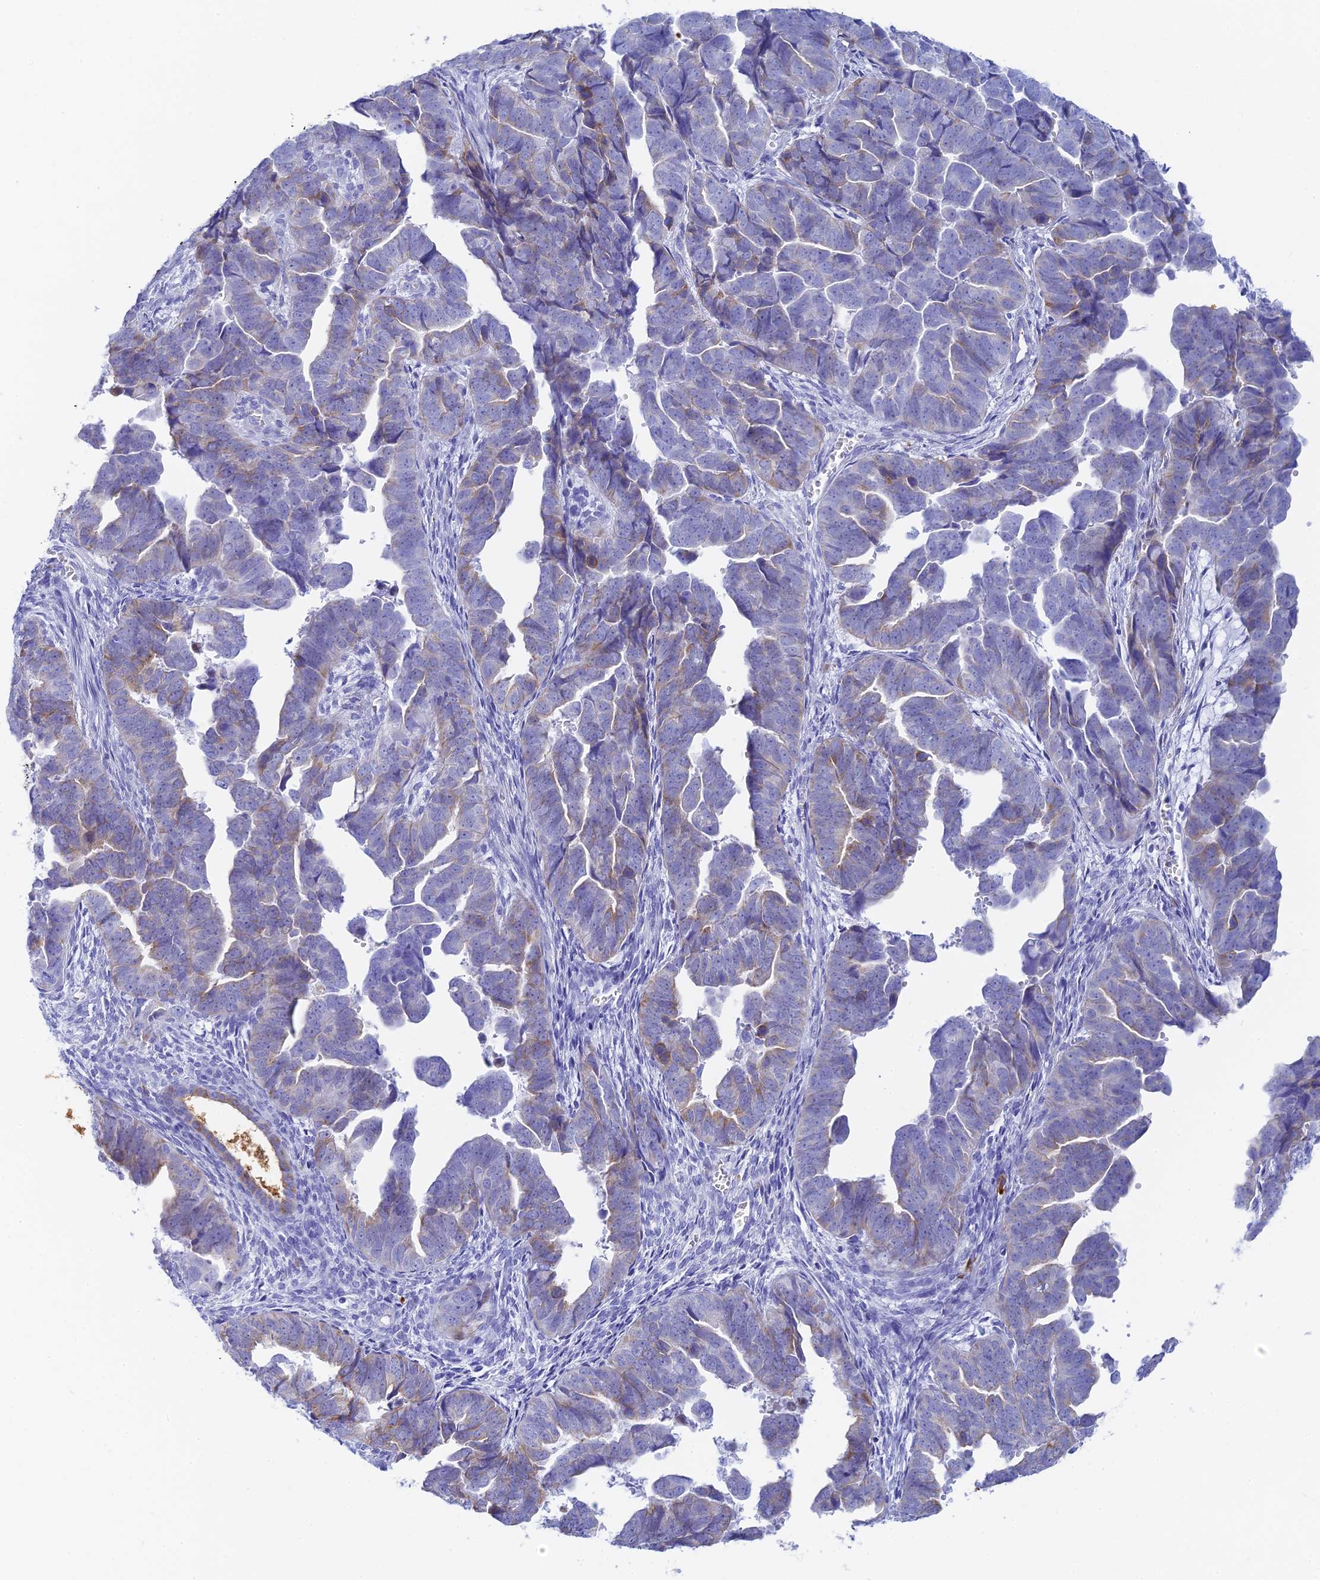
{"staining": {"intensity": "negative", "quantity": "none", "location": "none"}, "tissue": "endometrial cancer", "cell_type": "Tumor cells", "image_type": "cancer", "snomed": [{"axis": "morphology", "description": "Adenocarcinoma, NOS"}, {"axis": "topography", "description": "Endometrium"}], "caption": "A histopathology image of endometrial adenocarcinoma stained for a protein demonstrates no brown staining in tumor cells. Nuclei are stained in blue.", "gene": "CEP152", "patient": {"sex": "female", "age": 75}}